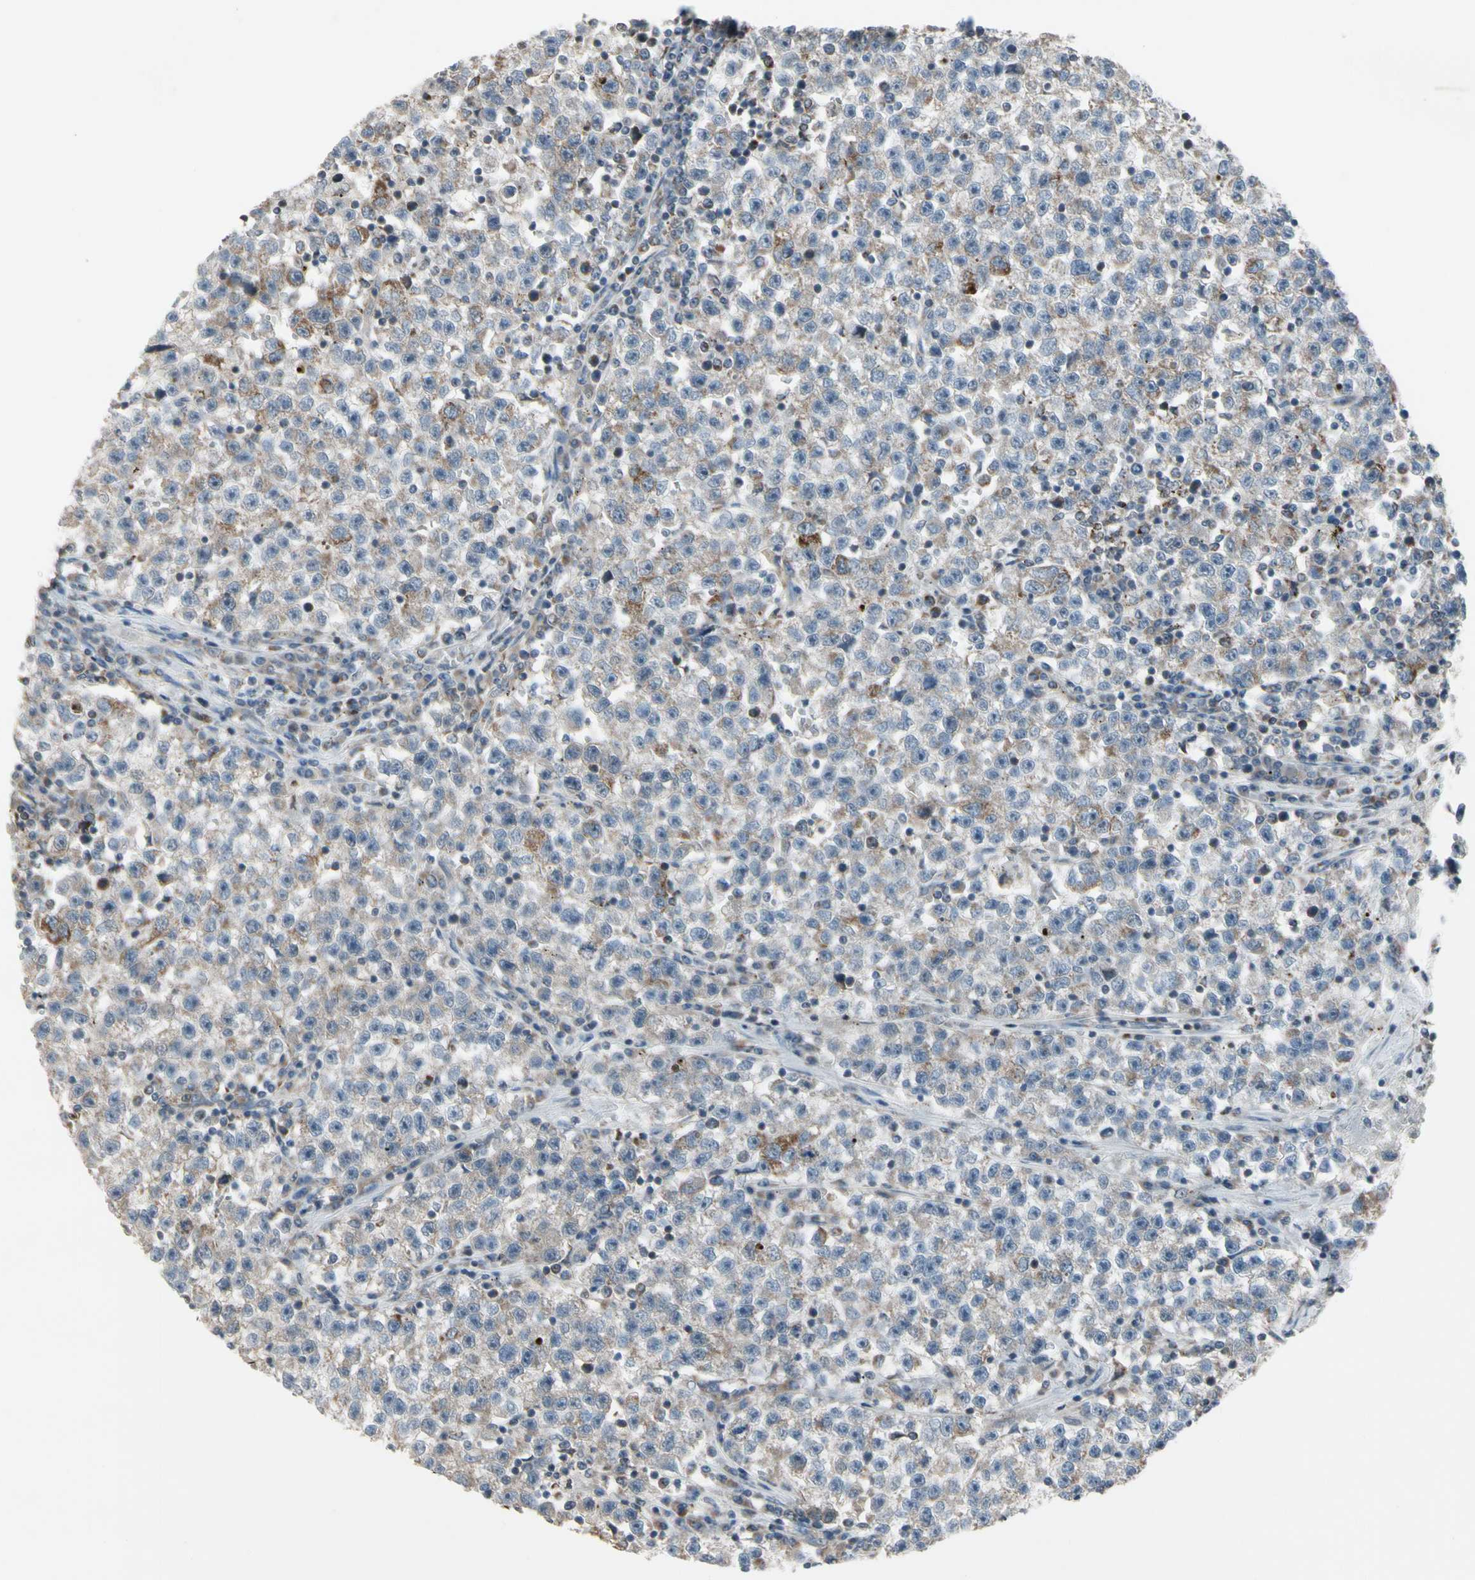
{"staining": {"intensity": "weak", "quantity": ">75%", "location": "cytoplasmic/membranous"}, "tissue": "testis cancer", "cell_type": "Tumor cells", "image_type": "cancer", "snomed": [{"axis": "morphology", "description": "Seminoma, NOS"}, {"axis": "topography", "description": "Testis"}], "caption": "This photomicrograph displays IHC staining of testis cancer, with low weak cytoplasmic/membranous expression in about >75% of tumor cells.", "gene": "CPT1A", "patient": {"sex": "male", "age": 22}}